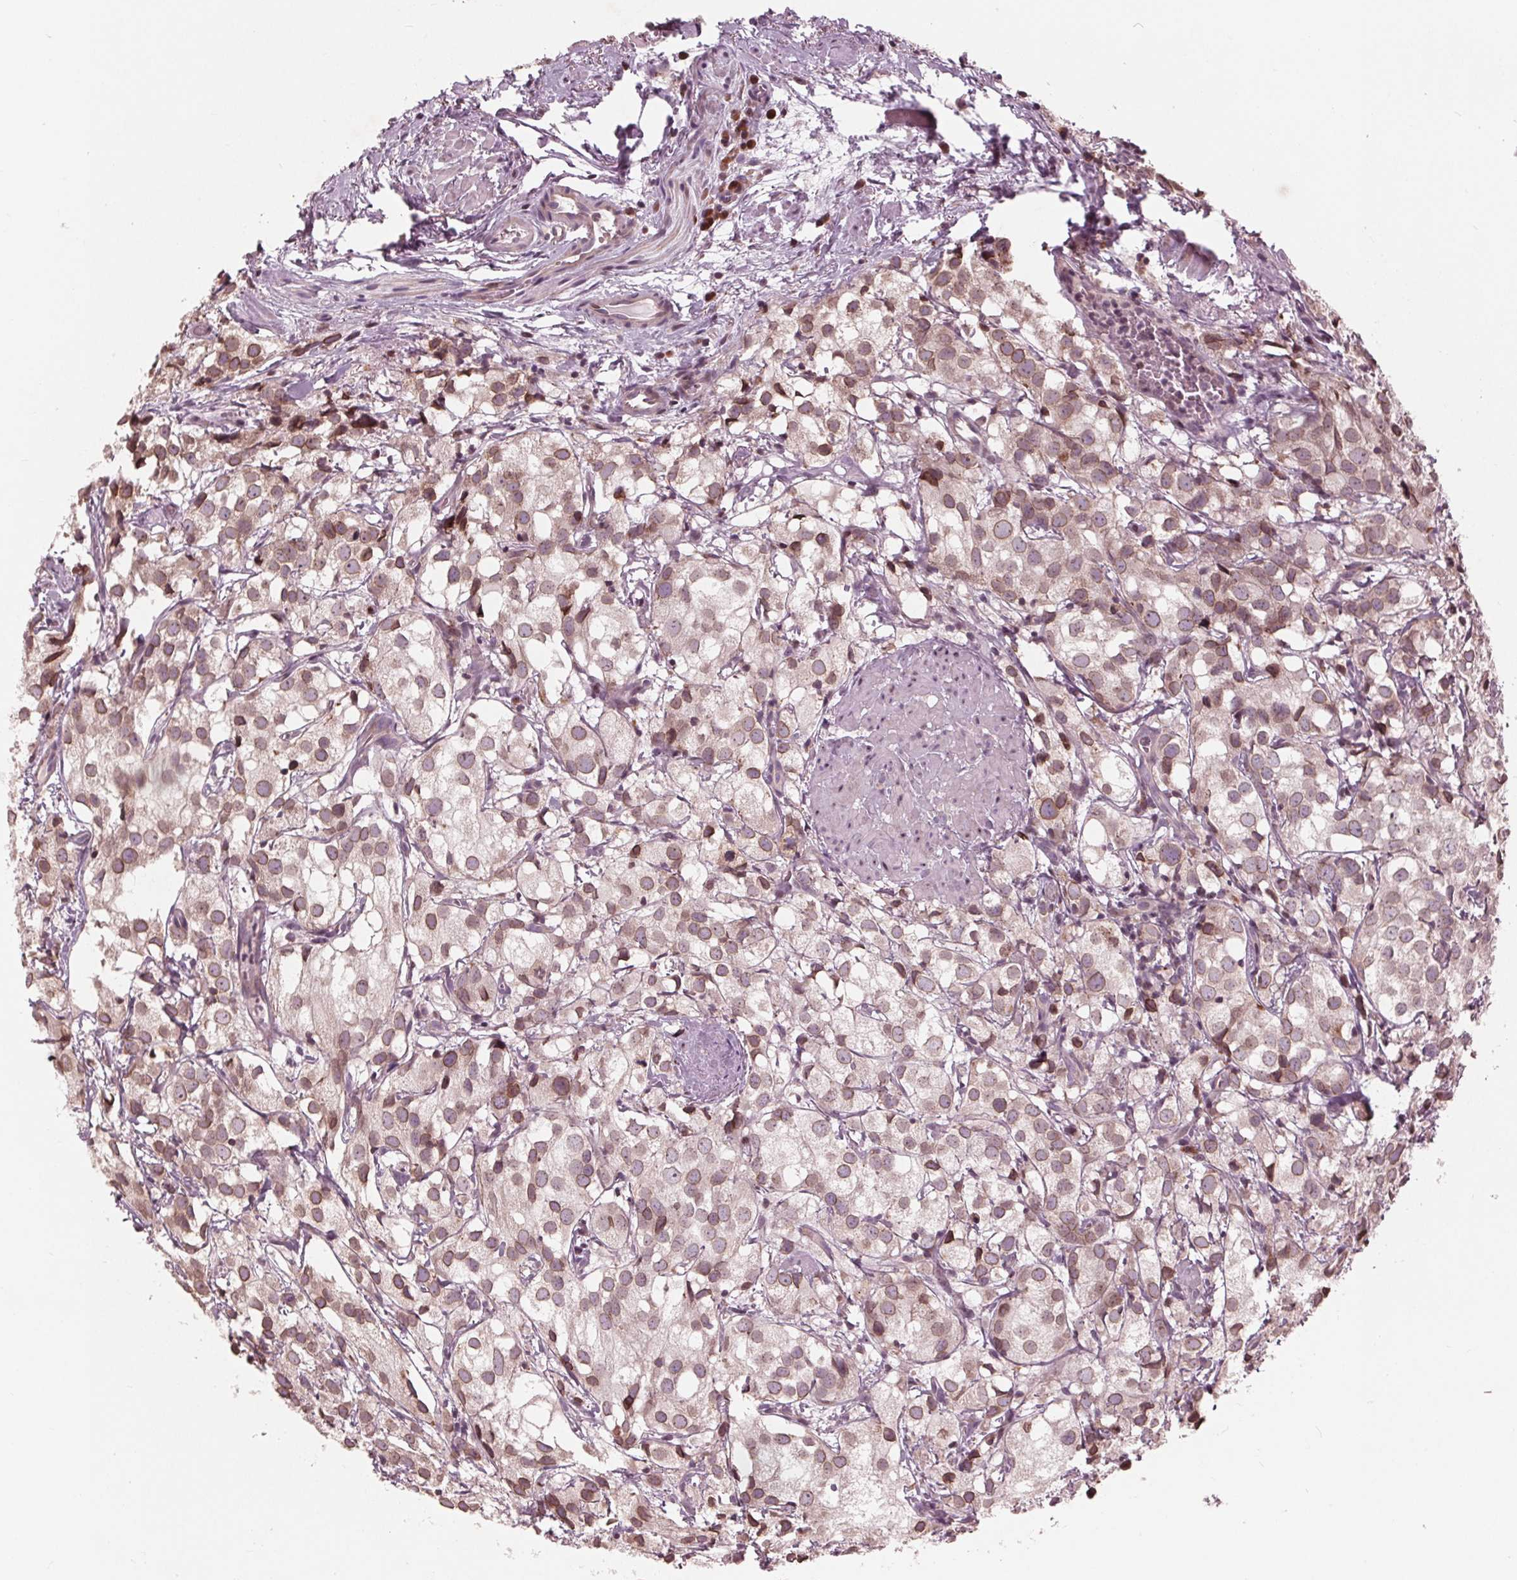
{"staining": {"intensity": "moderate", "quantity": ">75%", "location": "cytoplasmic/membranous,nuclear"}, "tissue": "prostate cancer", "cell_type": "Tumor cells", "image_type": "cancer", "snomed": [{"axis": "morphology", "description": "Adenocarcinoma, High grade"}, {"axis": "topography", "description": "Prostate"}], "caption": "The image reveals immunohistochemical staining of prostate cancer (high-grade adenocarcinoma). There is moderate cytoplasmic/membranous and nuclear expression is appreciated in approximately >75% of tumor cells.", "gene": "NUP210", "patient": {"sex": "male", "age": 86}}